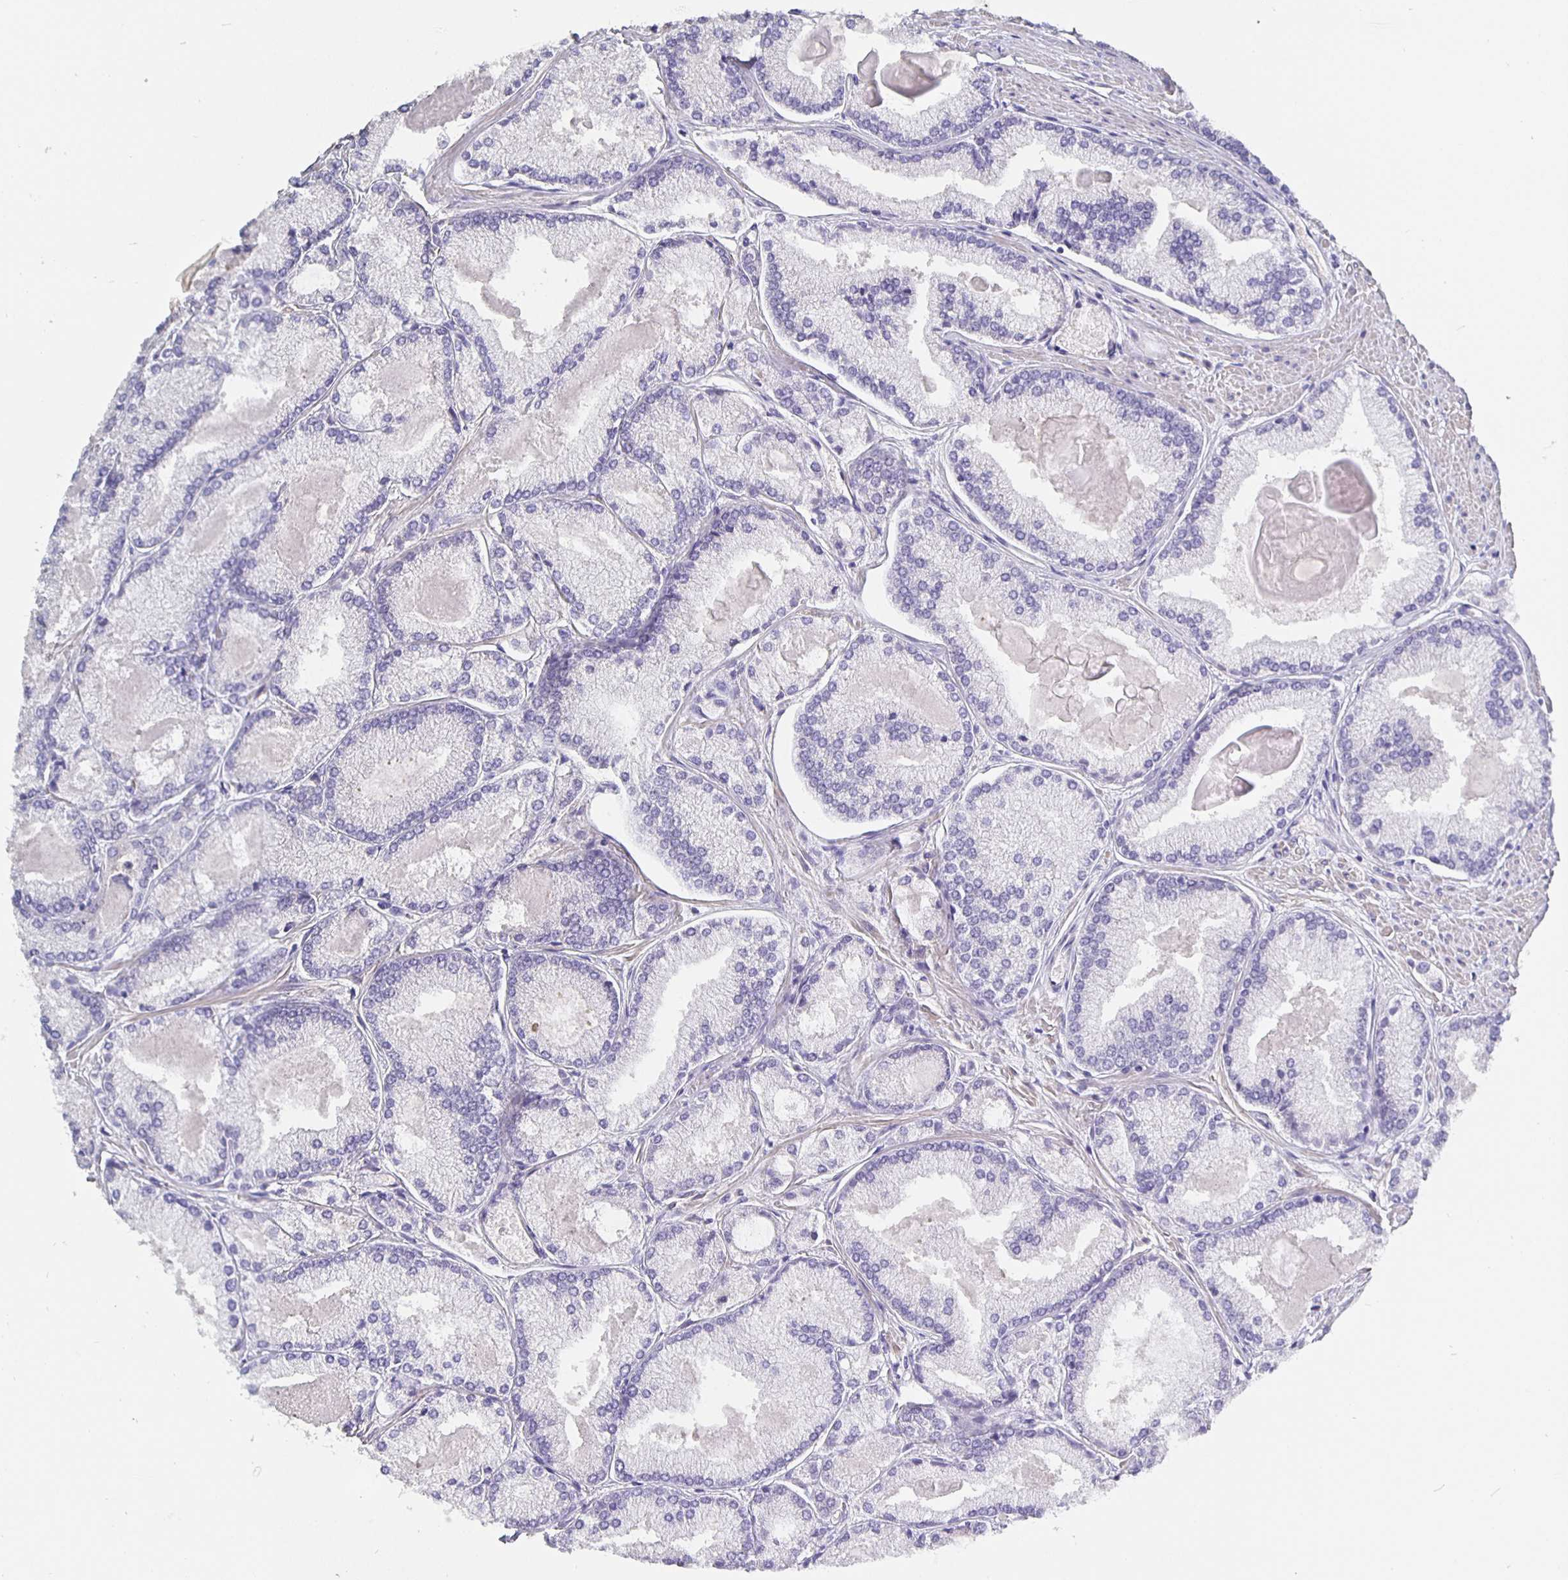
{"staining": {"intensity": "negative", "quantity": "none", "location": "none"}, "tissue": "prostate cancer", "cell_type": "Tumor cells", "image_type": "cancer", "snomed": [{"axis": "morphology", "description": "Adenocarcinoma, High grade"}, {"axis": "topography", "description": "Prostate"}], "caption": "High power microscopy photomicrograph of an immunohistochemistry (IHC) micrograph of prostate high-grade adenocarcinoma, revealing no significant expression in tumor cells.", "gene": "CFAP74", "patient": {"sex": "male", "age": 68}}